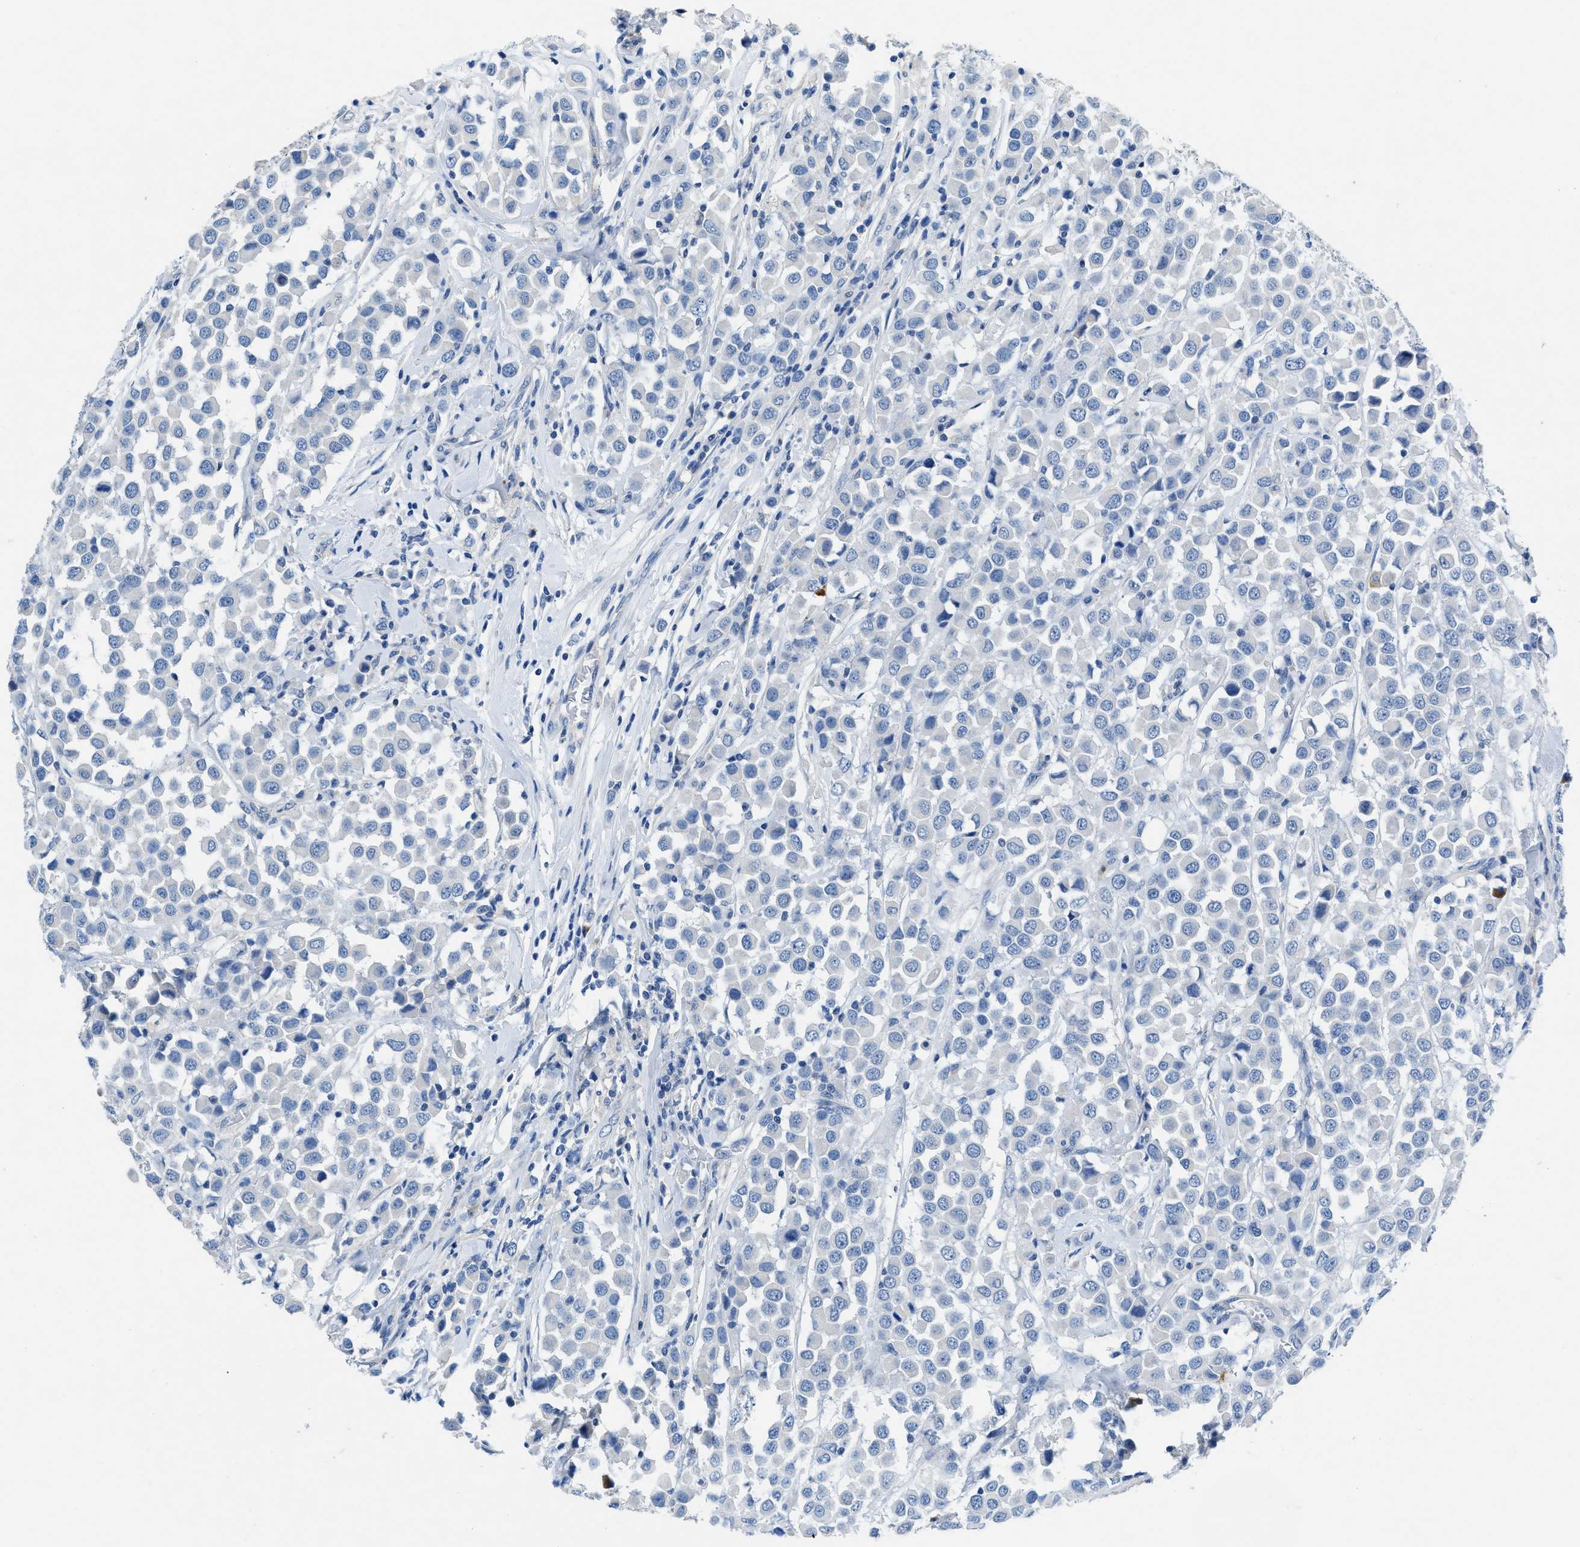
{"staining": {"intensity": "negative", "quantity": "none", "location": "none"}, "tissue": "breast cancer", "cell_type": "Tumor cells", "image_type": "cancer", "snomed": [{"axis": "morphology", "description": "Duct carcinoma"}, {"axis": "topography", "description": "Breast"}], "caption": "A high-resolution image shows immunohistochemistry staining of breast invasive ductal carcinoma, which demonstrates no significant expression in tumor cells.", "gene": "SLC10A6", "patient": {"sex": "female", "age": 61}}